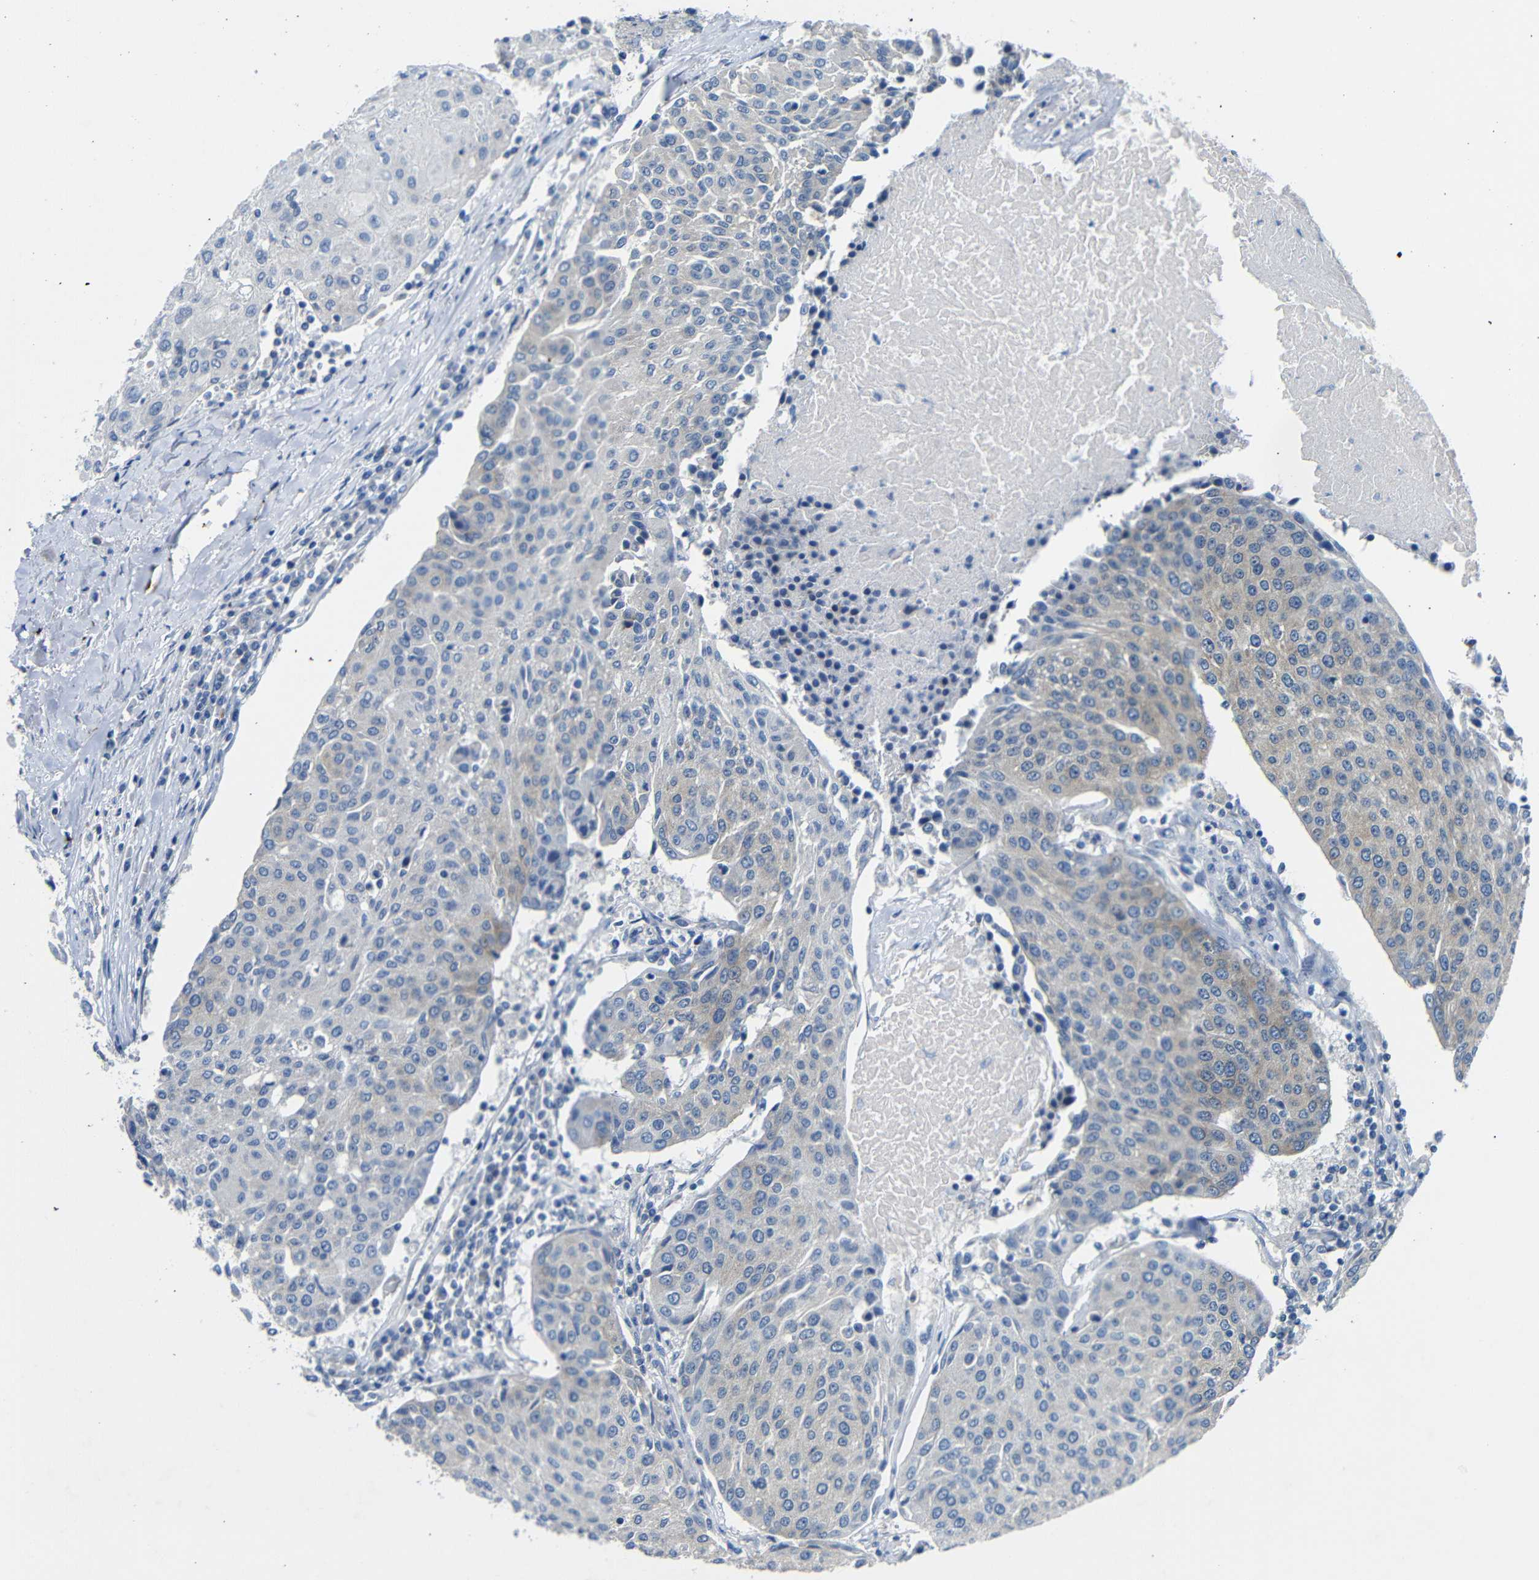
{"staining": {"intensity": "weak", "quantity": "<25%", "location": "cytoplasmic/membranous"}, "tissue": "urothelial cancer", "cell_type": "Tumor cells", "image_type": "cancer", "snomed": [{"axis": "morphology", "description": "Urothelial carcinoma, High grade"}, {"axis": "topography", "description": "Urinary bladder"}], "caption": "Urothelial cancer stained for a protein using IHC demonstrates no staining tumor cells.", "gene": "DCP1A", "patient": {"sex": "female", "age": 85}}